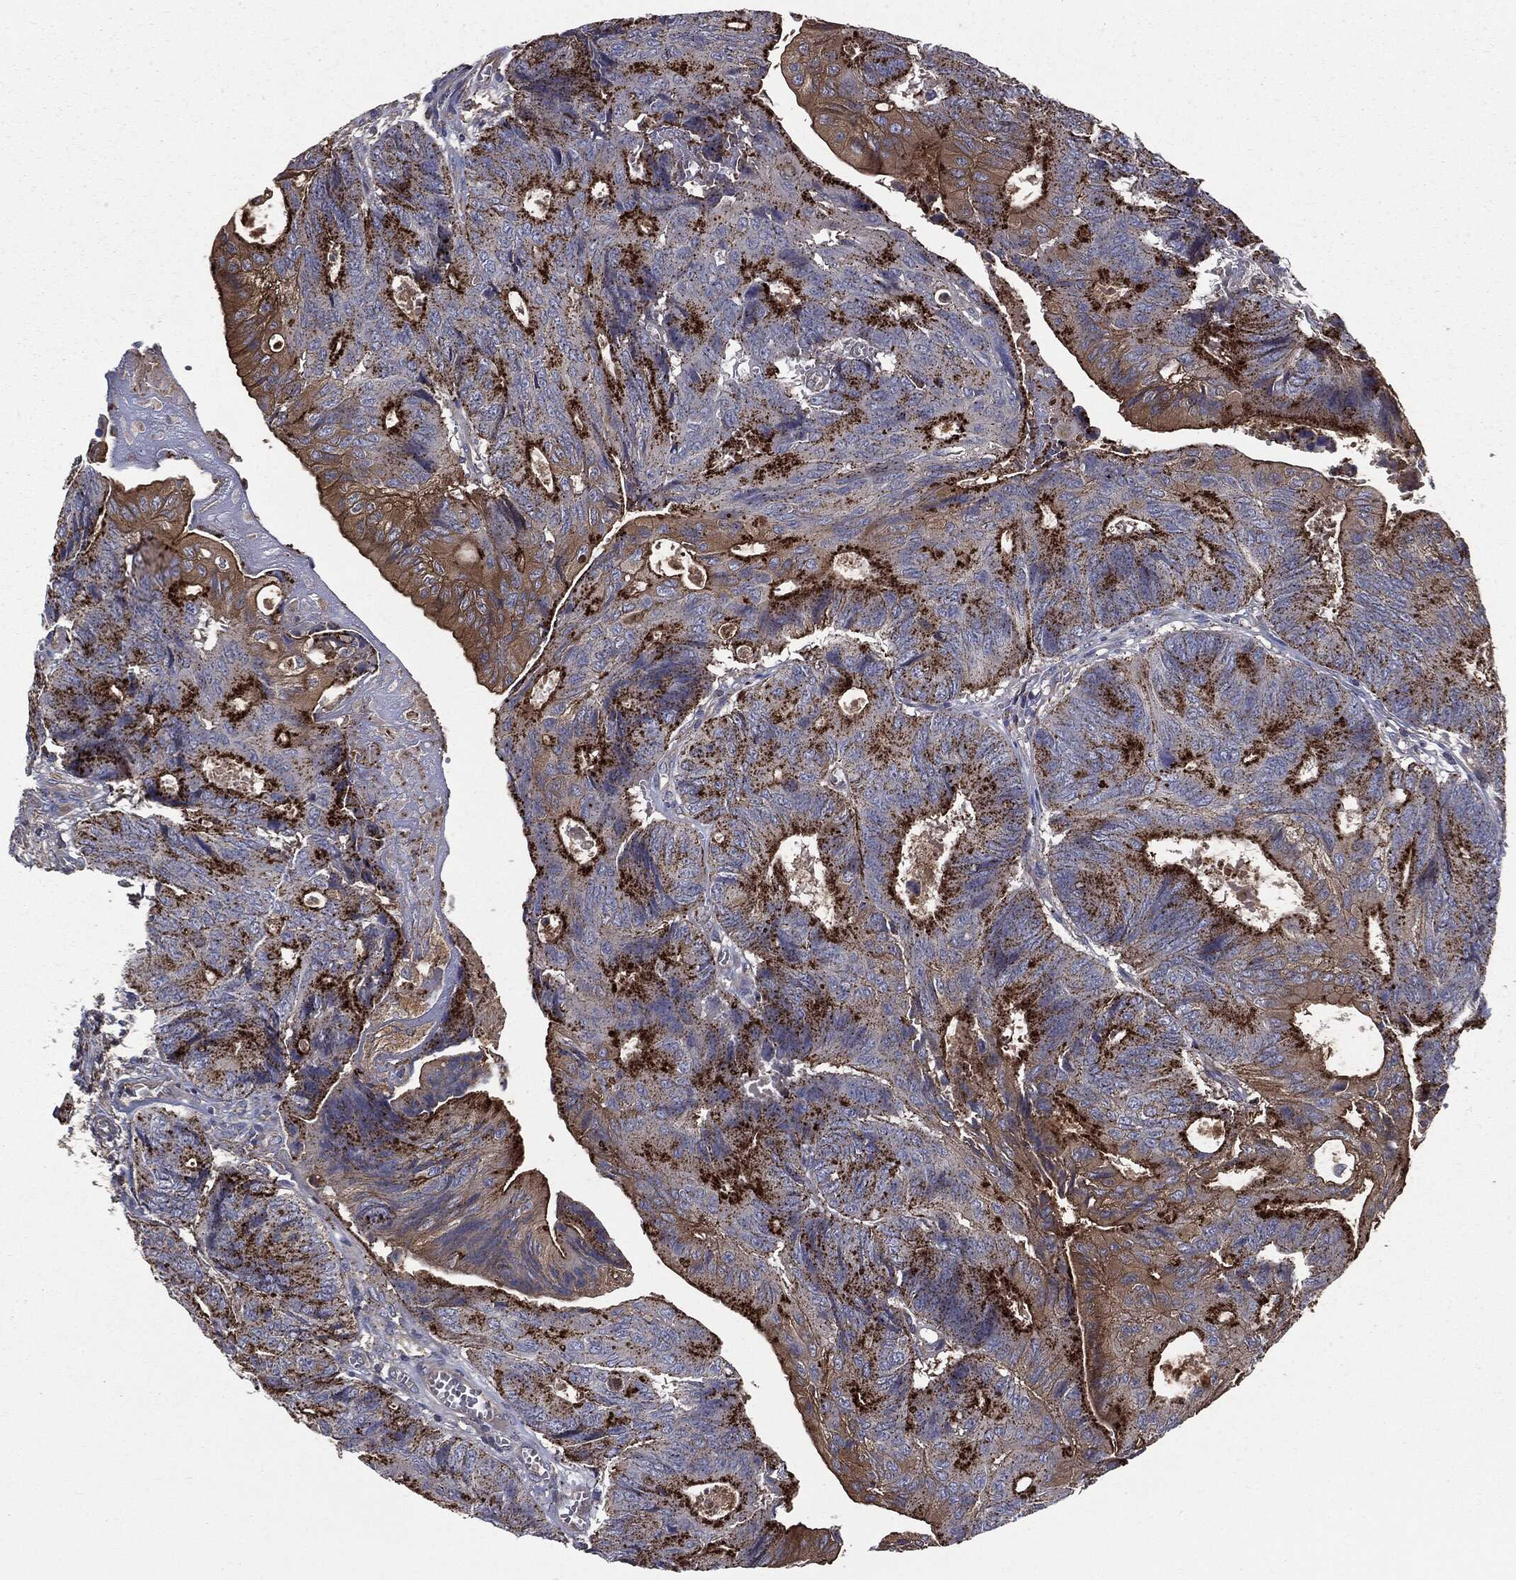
{"staining": {"intensity": "strong", "quantity": "25%-75%", "location": "cytoplasmic/membranous"}, "tissue": "colorectal cancer", "cell_type": "Tumor cells", "image_type": "cancer", "snomed": [{"axis": "morphology", "description": "Normal tissue, NOS"}, {"axis": "morphology", "description": "Adenocarcinoma, NOS"}, {"axis": "topography", "description": "Colon"}], "caption": "Protein expression analysis of human colorectal adenocarcinoma reveals strong cytoplasmic/membranous expression in about 25%-75% of tumor cells.", "gene": "PDCD6IP", "patient": {"sex": "male", "age": 65}}